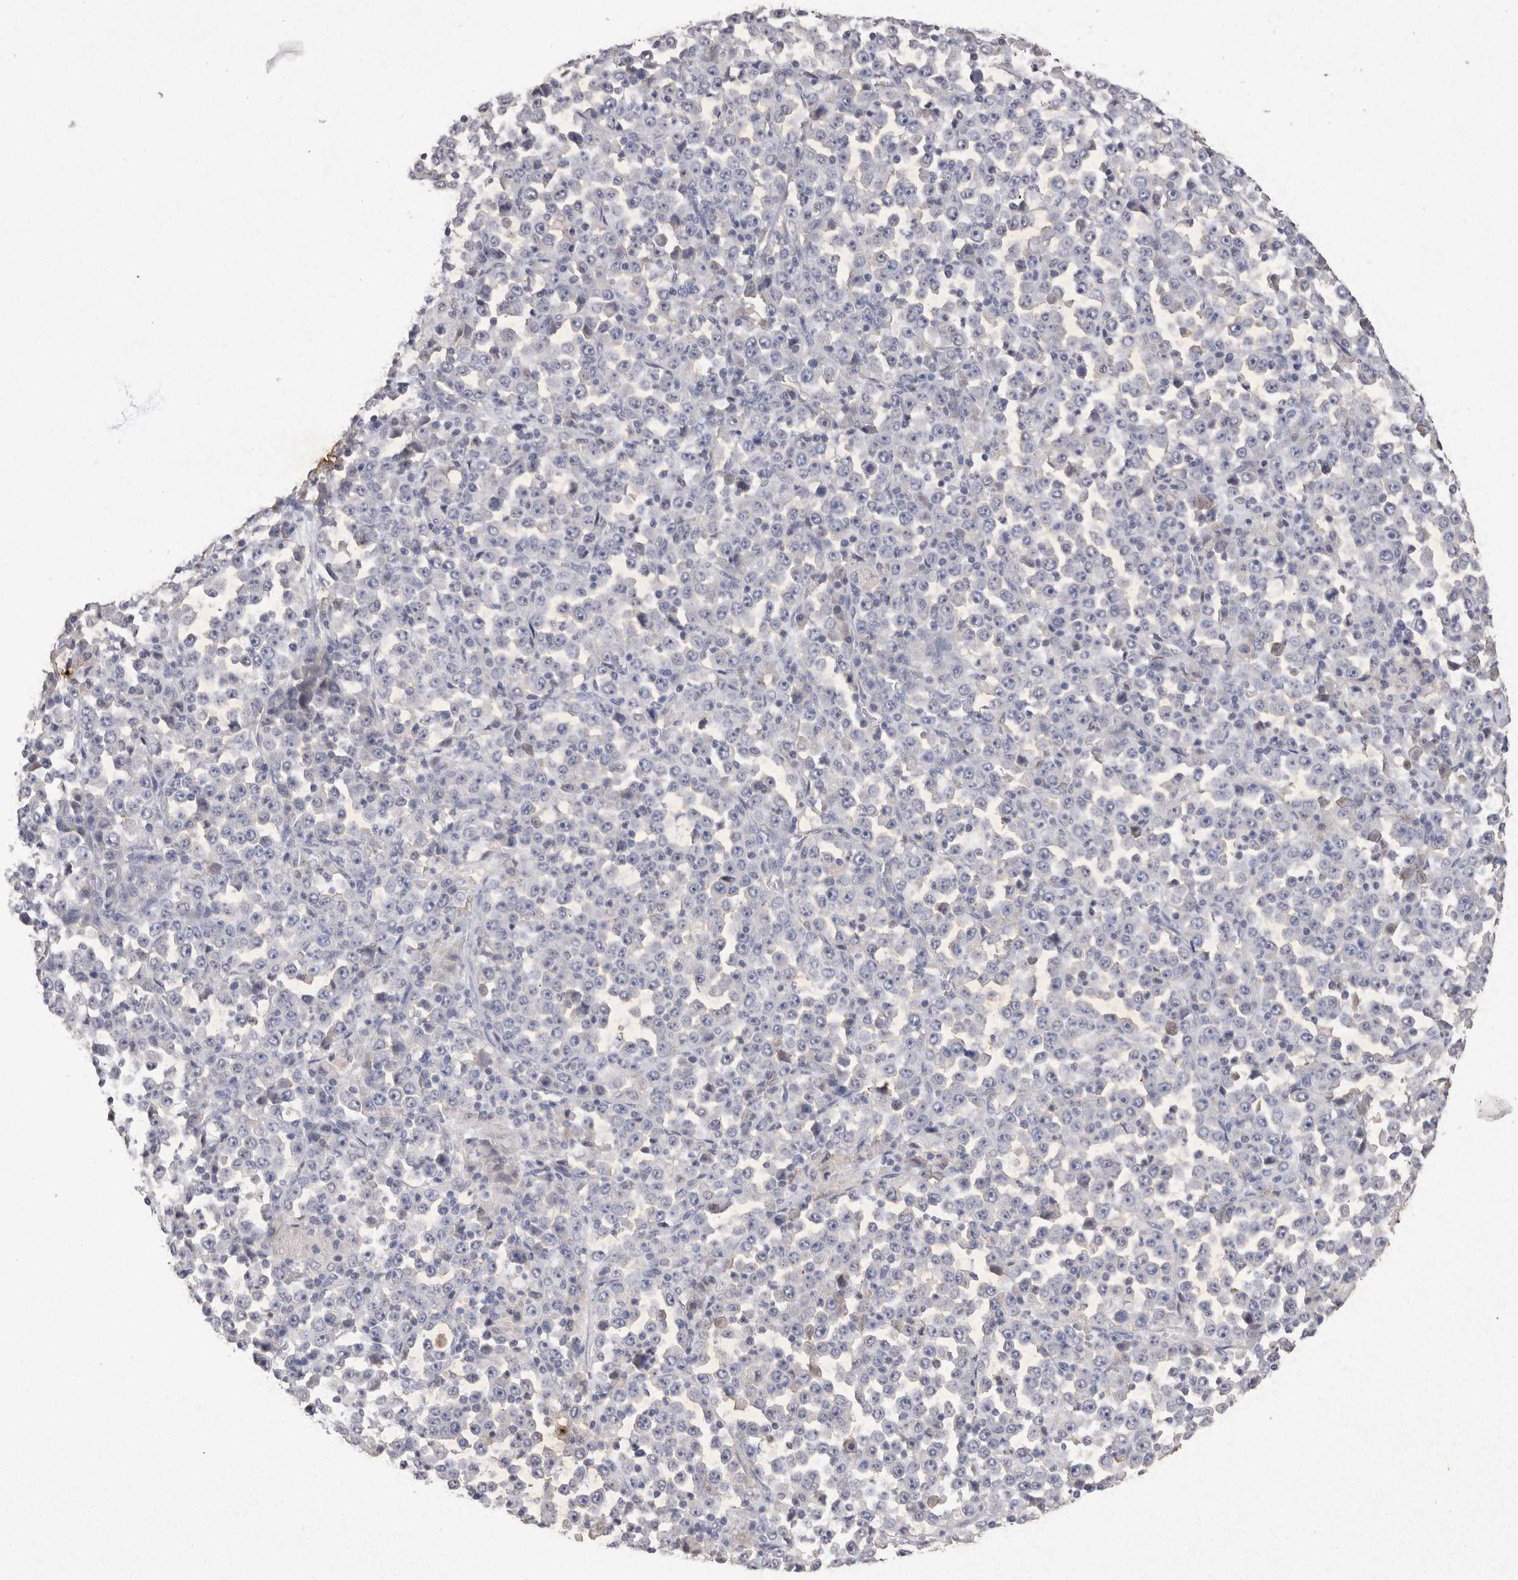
{"staining": {"intensity": "negative", "quantity": "none", "location": "none"}, "tissue": "stomach cancer", "cell_type": "Tumor cells", "image_type": "cancer", "snomed": [{"axis": "morphology", "description": "Normal tissue, NOS"}, {"axis": "morphology", "description": "Adenocarcinoma, NOS"}, {"axis": "topography", "description": "Stomach, upper"}, {"axis": "topography", "description": "Stomach"}], "caption": "IHC histopathology image of human stomach cancer (adenocarcinoma) stained for a protein (brown), which reveals no expression in tumor cells.", "gene": "CDH6", "patient": {"sex": "male", "age": 59}}